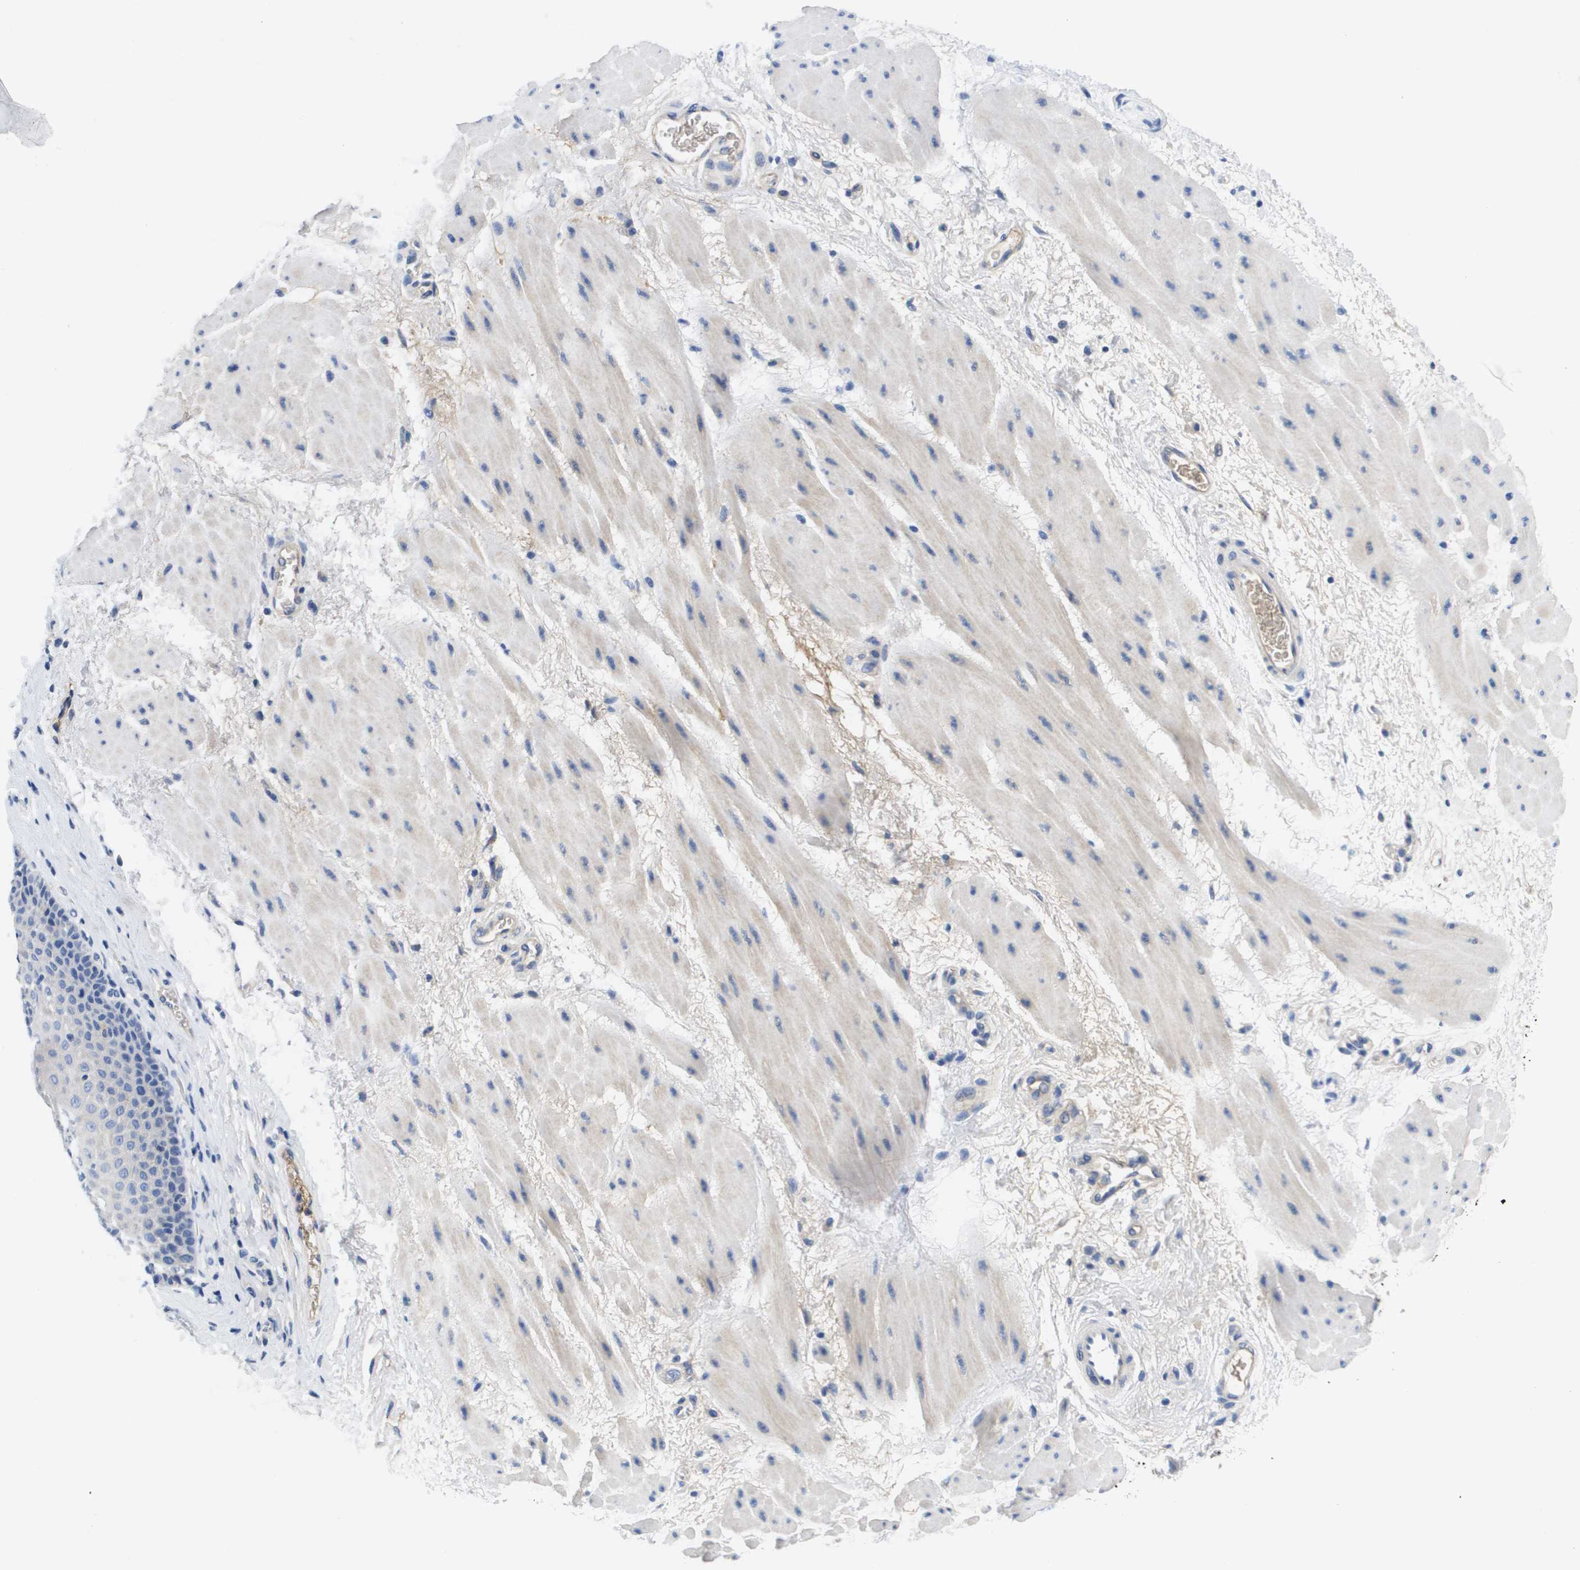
{"staining": {"intensity": "negative", "quantity": "none", "location": "none"}, "tissue": "esophagus", "cell_type": "Squamous epithelial cells", "image_type": "normal", "snomed": [{"axis": "morphology", "description": "Normal tissue, NOS"}, {"axis": "topography", "description": "Esophagus"}], "caption": "This photomicrograph is of unremarkable esophagus stained with immunohistochemistry to label a protein in brown with the nuclei are counter-stained blue. There is no positivity in squamous epithelial cells. Nuclei are stained in blue.", "gene": "APOA1", "patient": {"sex": "male", "age": 48}}